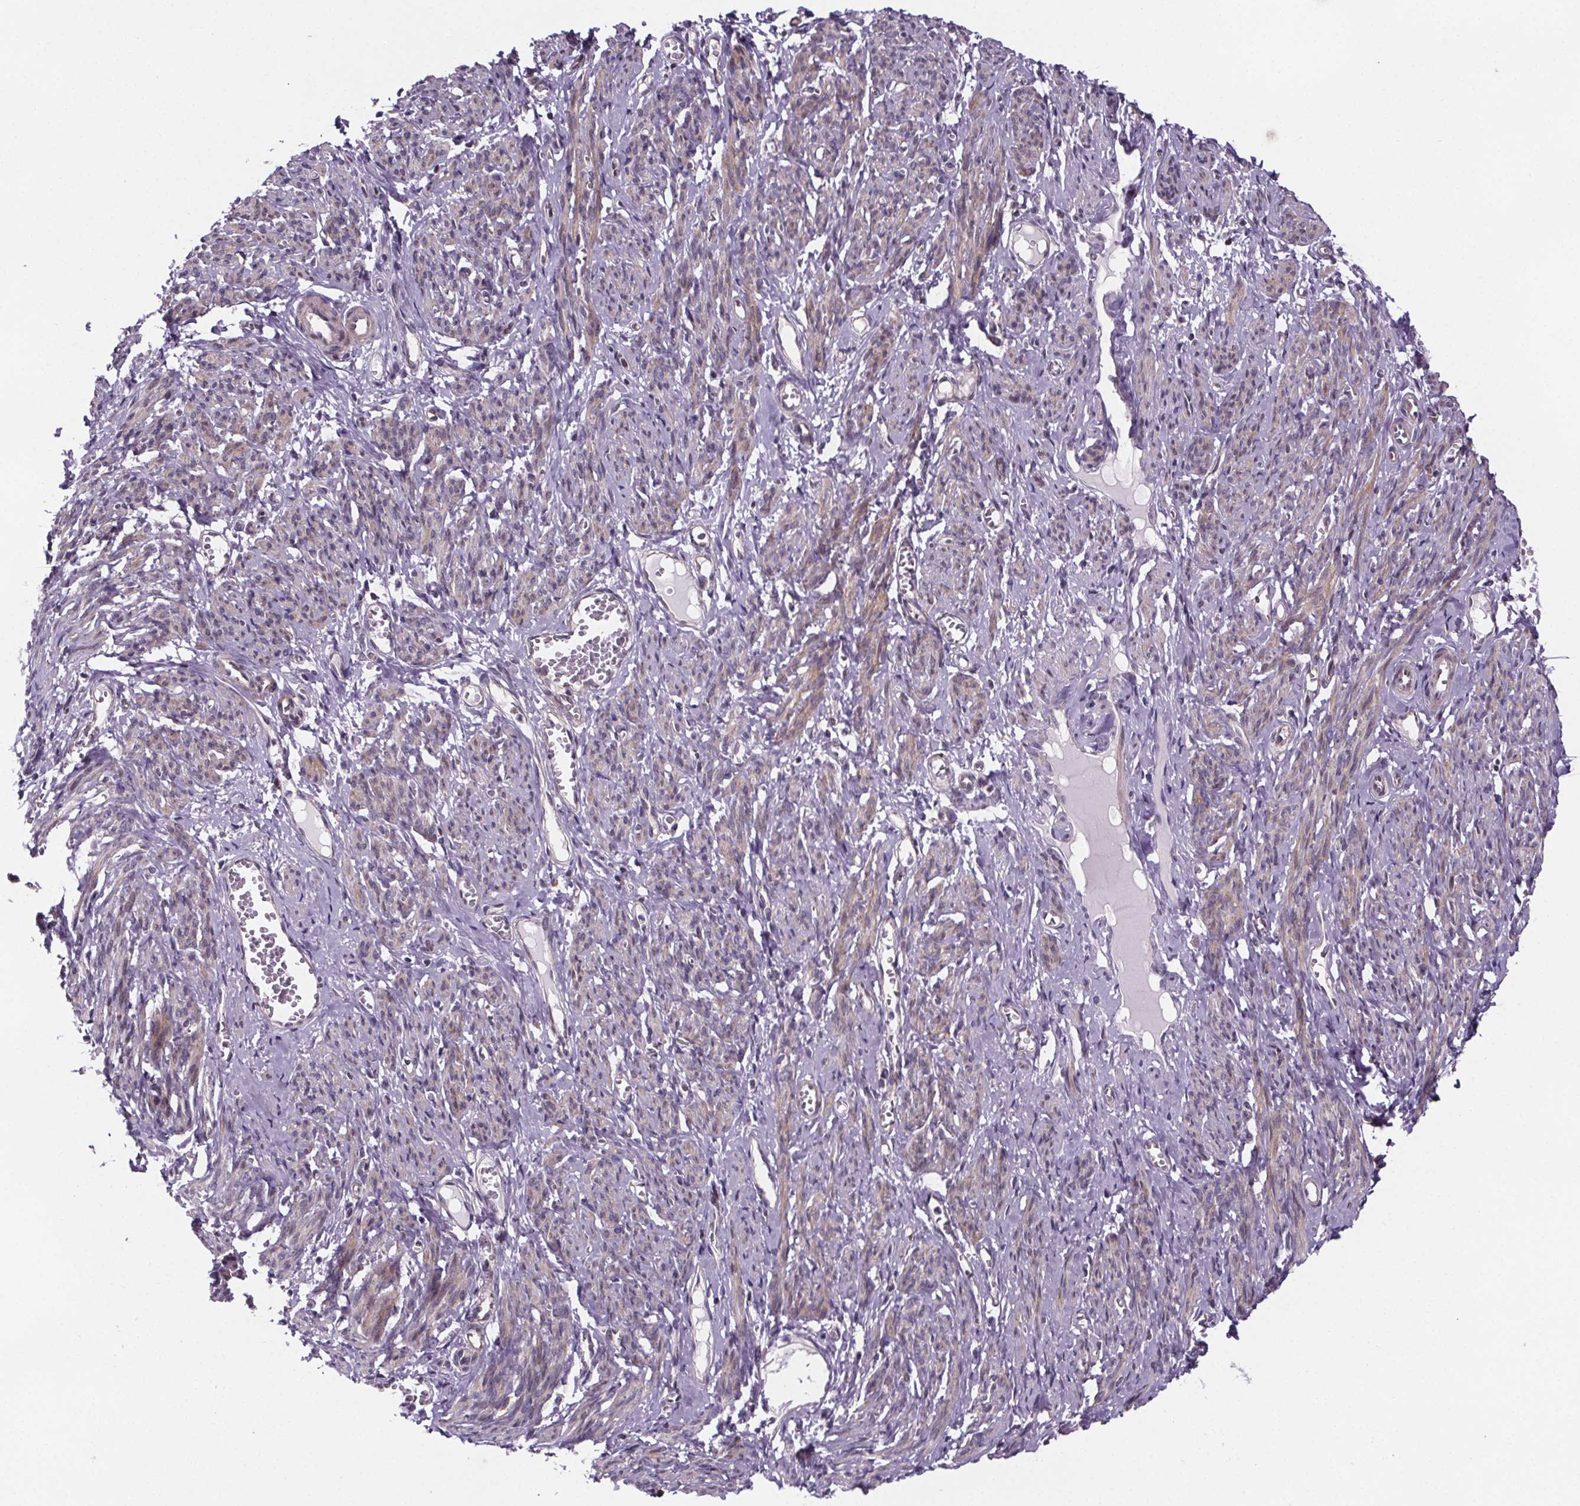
{"staining": {"intensity": "weak", "quantity": ">75%", "location": "cytoplasmic/membranous"}, "tissue": "smooth muscle", "cell_type": "Smooth muscle cells", "image_type": "normal", "snomed": [{"axis": "morphology", "description": "Normal tissue, NOS"}, {"axis": "topography", "description": "Smooth muscle"}], "caption": "Weak cytoplasmic/membranous staining for a protein is seen in about >75% of smooth muscle cells of benign smooth muscle using immunohistochemistry.", "gene": "TTC12", "patient": {"sex": "female", "age": 65}}